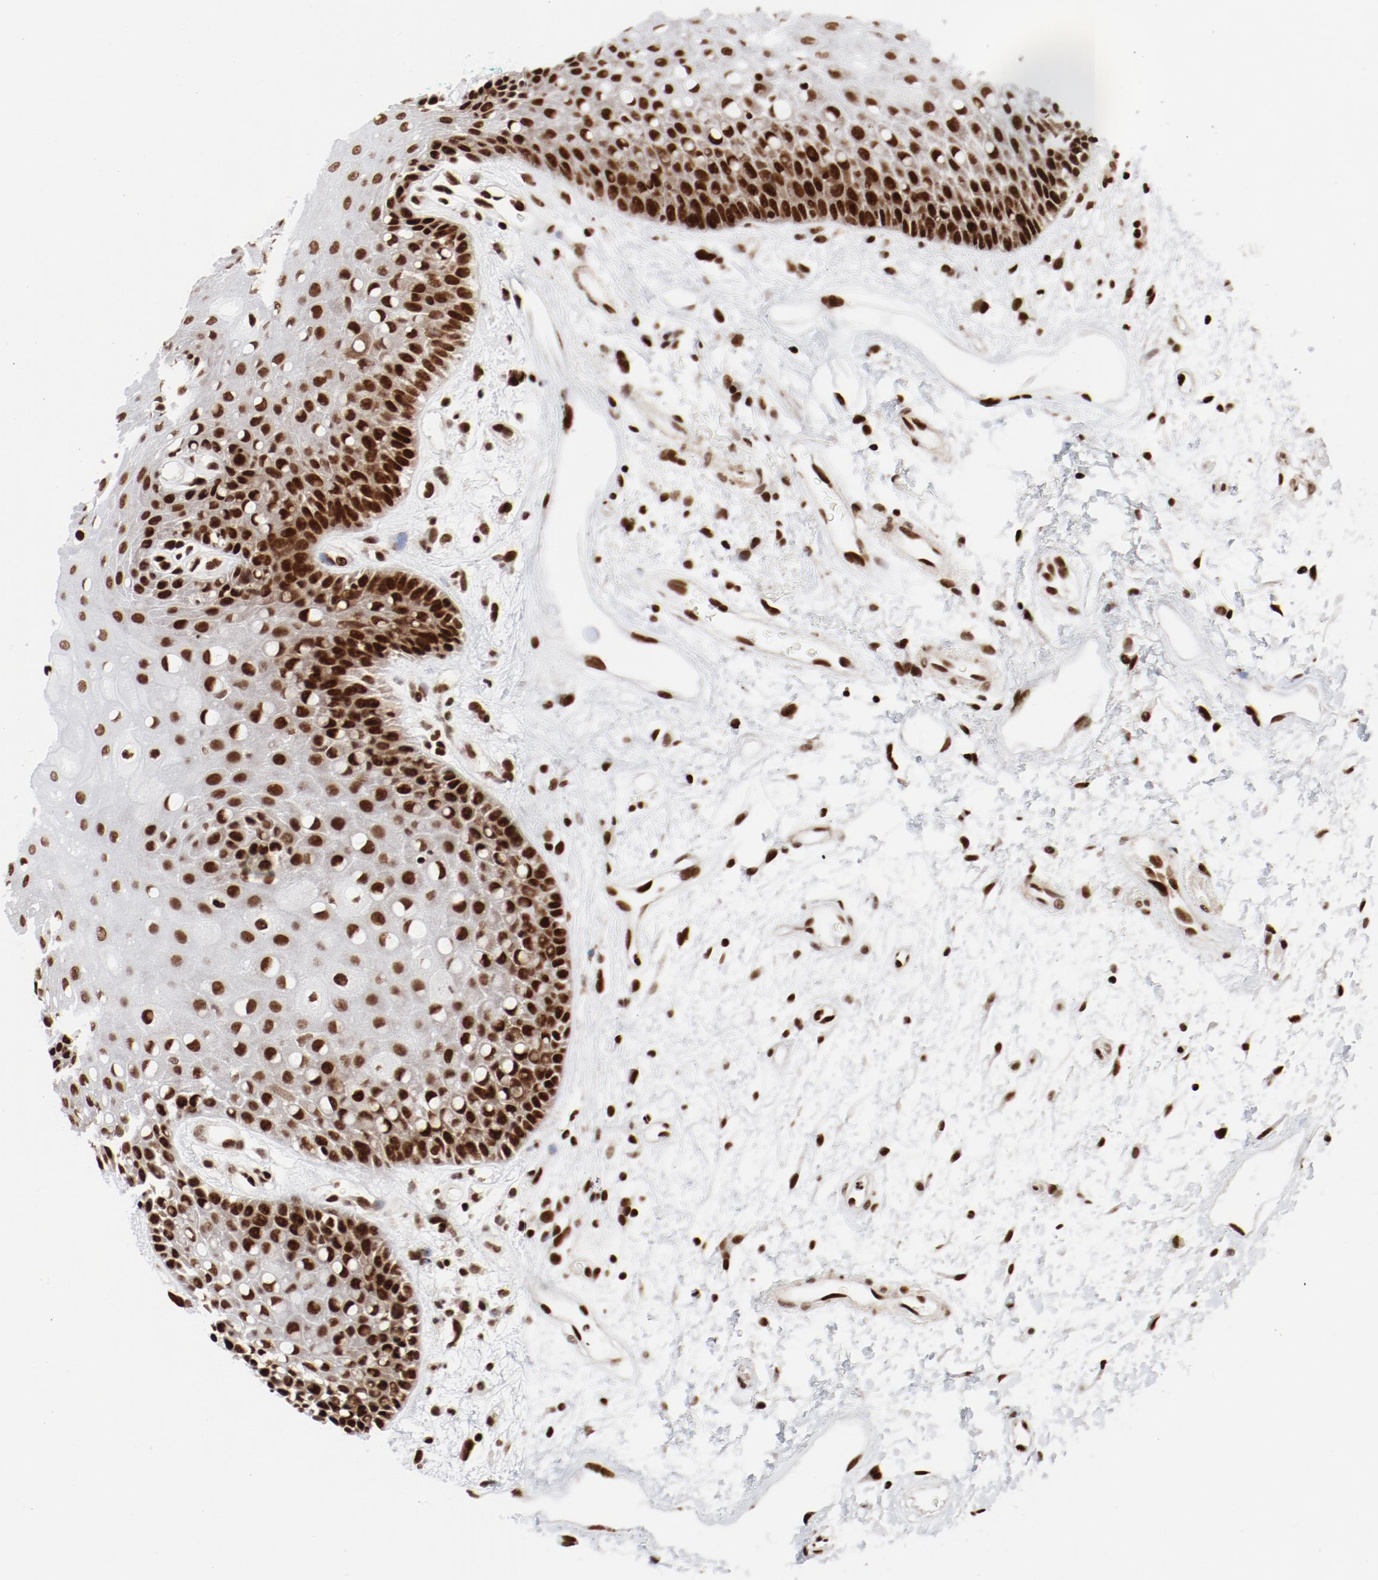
{"staining": {"intensity": "strong", "quantity": ">75%", "location": "nuclear"}, "tissue": "oral mucosa", "cell_type": "Squamous epithelial cells", "image_type": "normal", "snomed": [{"axis": "morphology", "description": "Normal tissue, NOS"}, {"axis": "morphology", "description": "Squamous cell carcinoma, NOS"}, {"axis": "topography", "description": "Skeletal muscle"}, {"axis": "topography", "description": "Oral tissue"}, {"axis": "topography", "description": "Head-Neck"}], "caption": "A brown stain highlights strong nuclear positivity of a protein in squamous epithelial cells of benign human oral mucosa.", "gene": "NFYB", "patient": {"sex": "female", "age": 84}}